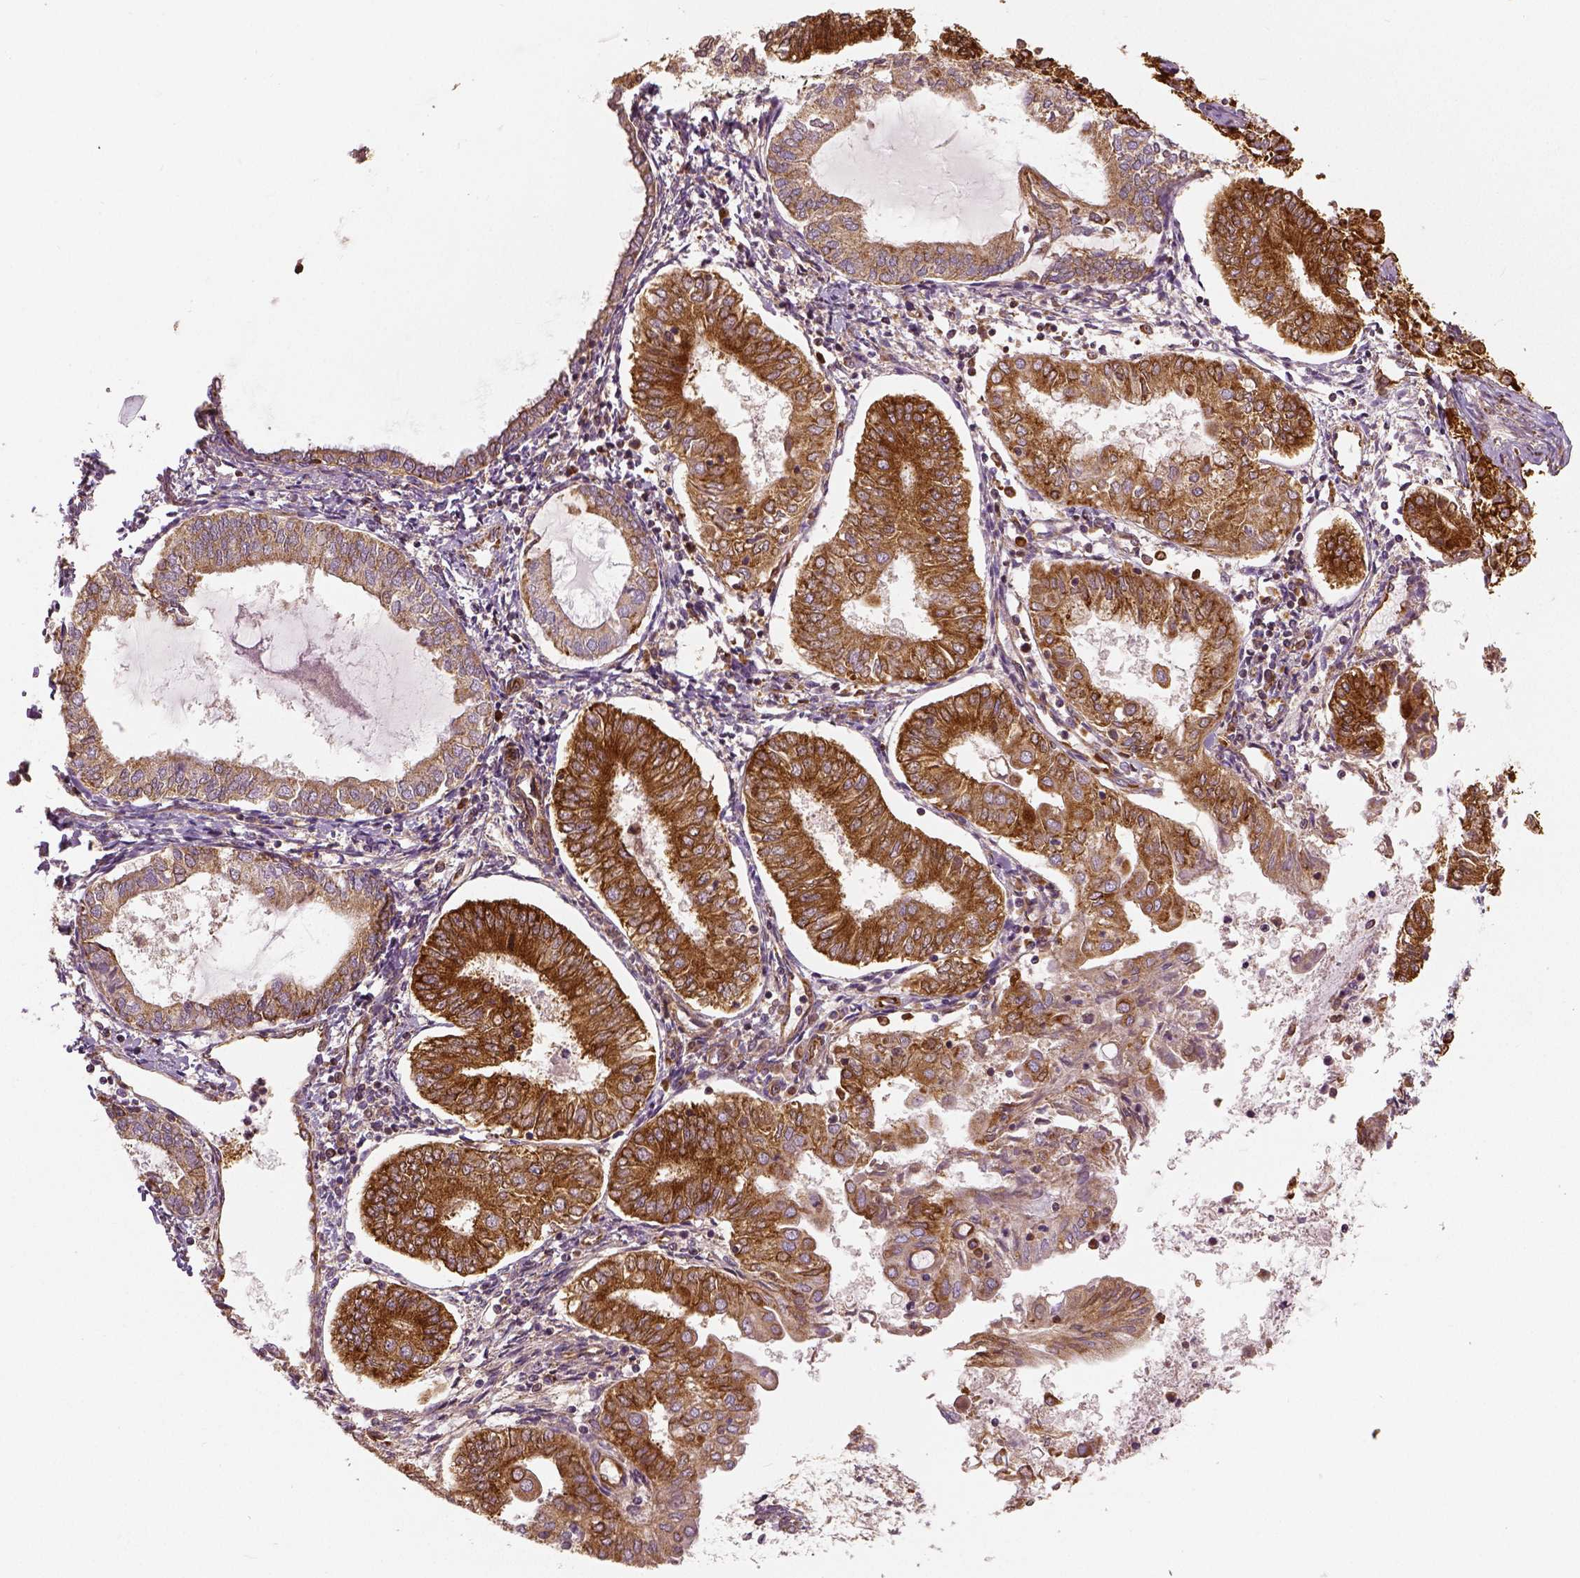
{"staining": {"intensity": "strong", "quantity": ">75%", "location": "cytoplasmic/membranous"}, "tissue": "endometrial cancer", "cell_type": "Tumor cells", "image_type": "cancer", "snomed": [{"axis": "morphology", "description": "Adenocarcinoma, NOS"}, {"axis": "topography", "description": "Endometrium"}], "caption": "This micrograph reveals endometrial cancer stained with IHC to label a protein in brown. The cytoplasmic/membranous of tumor cells show strong positivity for the protein. Nuclei are counter-stained blue.", "gene": "PGAM5", "patient": {"sex": "female", "age": 68}}